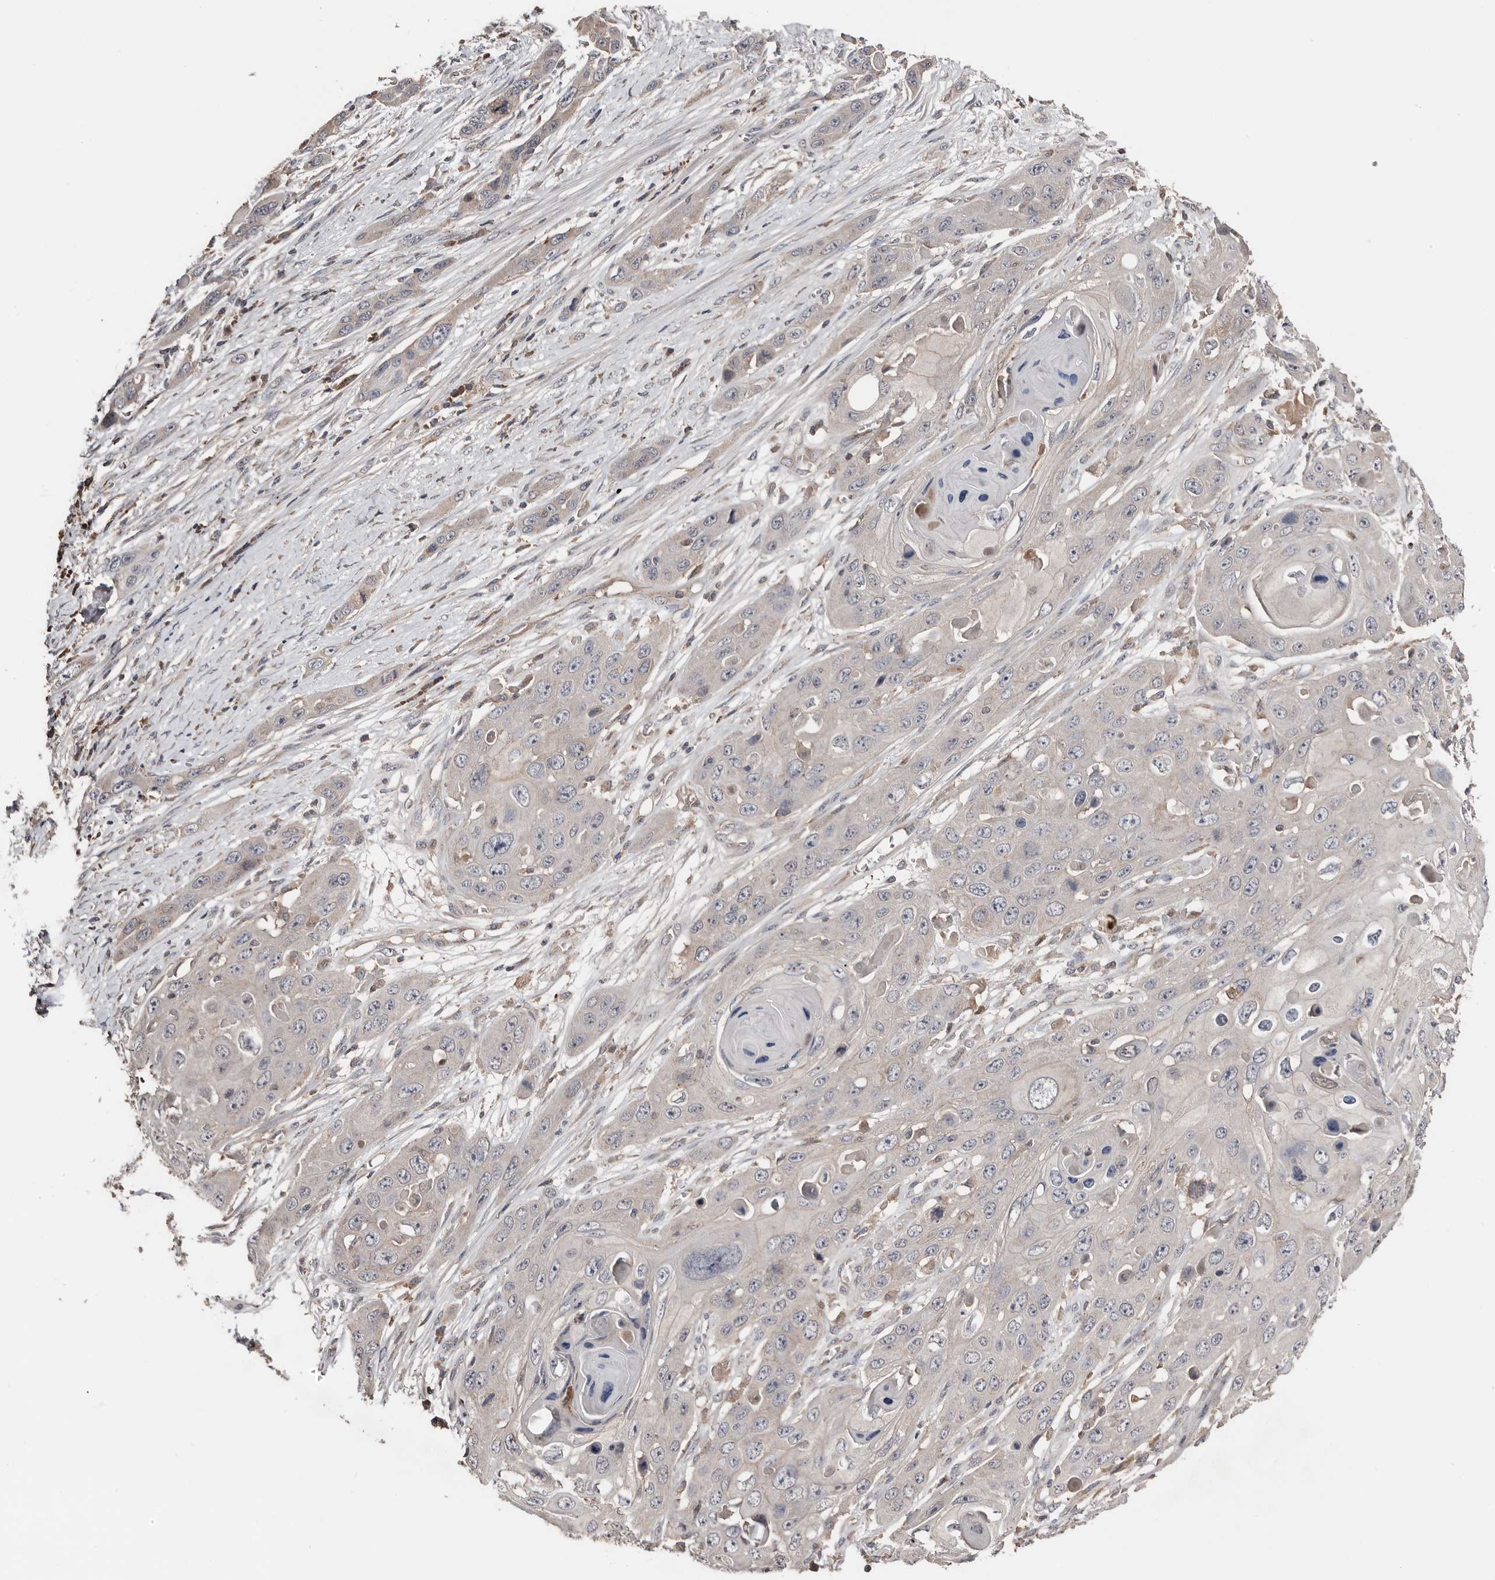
{"staining": {"intensity": "negative", "quantity": "none", "location": "none"}, "tissue": "skin cancer", "cell_type": "Tumor cells", "image_type": "cancer", "snomed": [{"axis": "morphology", "description": "Squamous cell carcinoma, NOS"}, {"axis": "topography", "description": "Skin"}], "caption": "High power microscopy micrograph of an immunohistochemistry (IHC) photomicrograph of squamous cell carcinoma (skin), revealing no significant positivity in tumor cells.", "gene": "SLC39A2", "patient": {"sex": "male", "age": 55}}